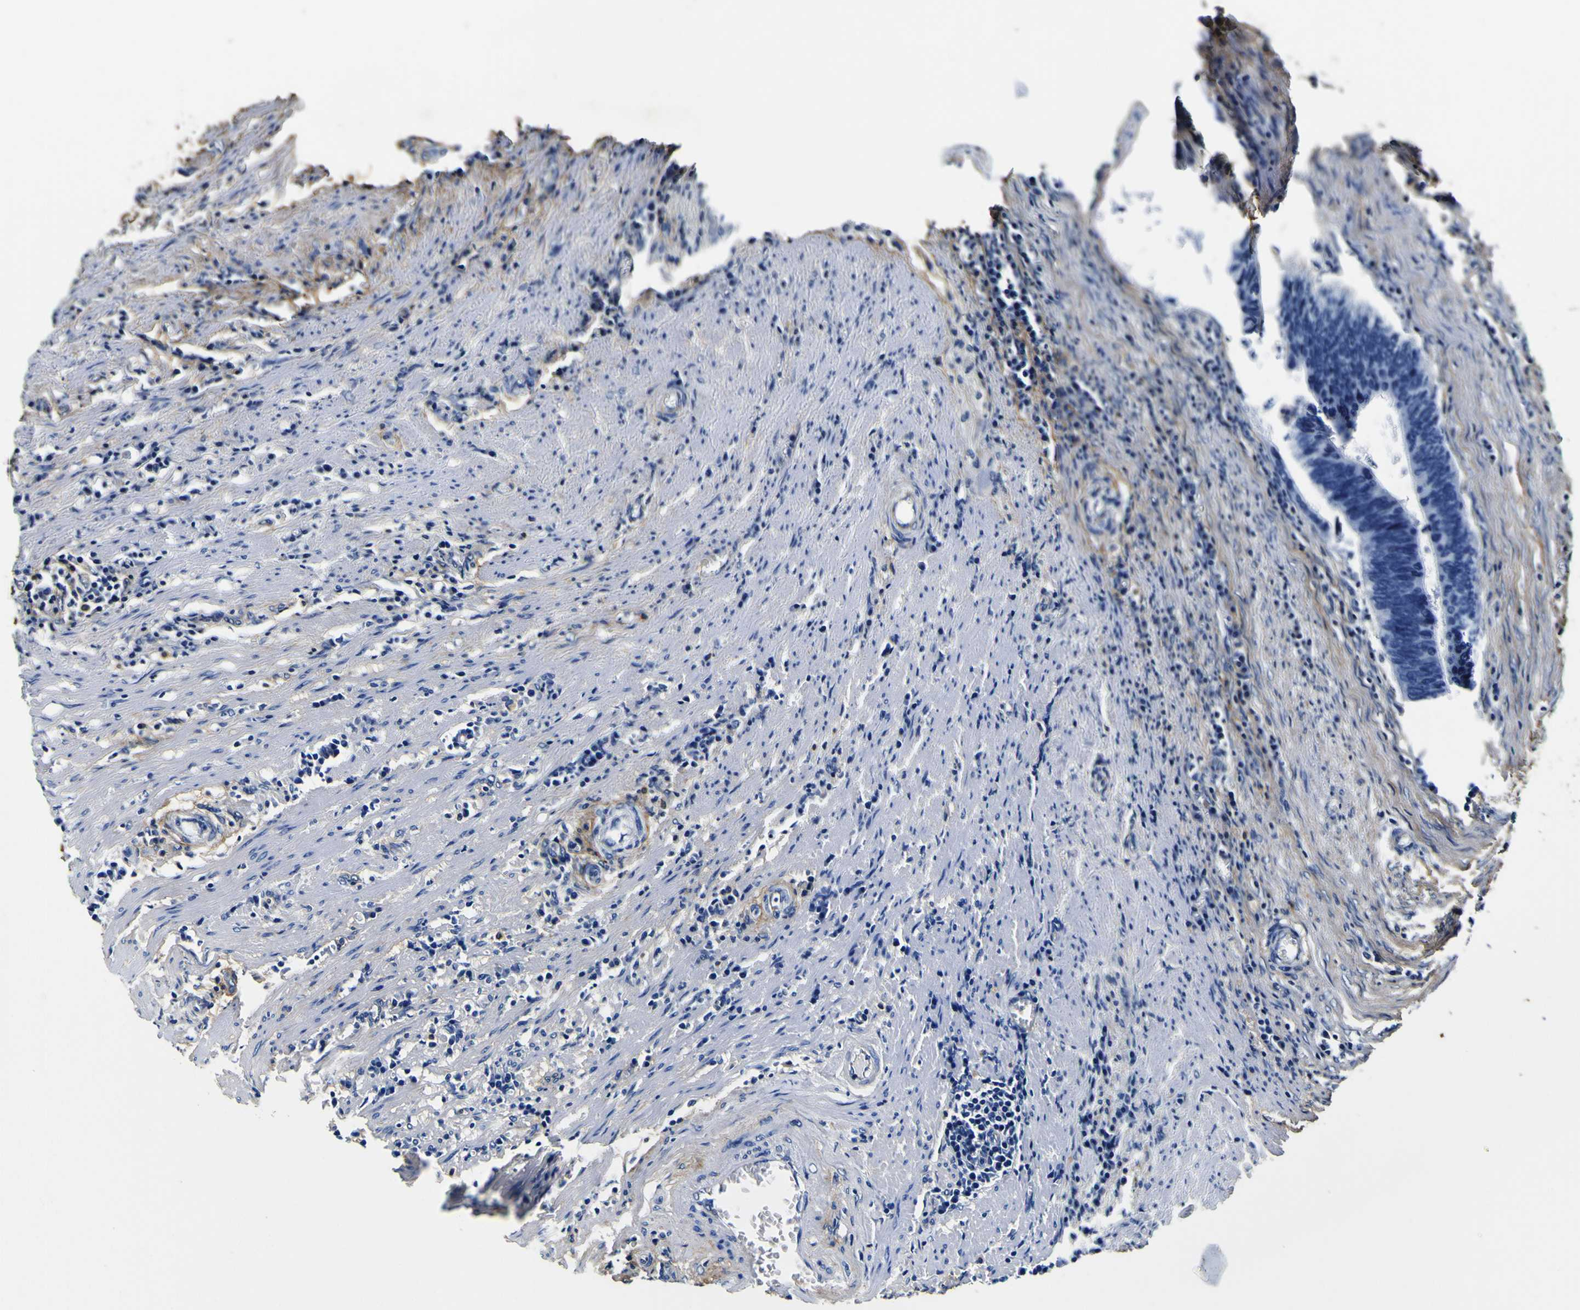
{"staining": {"intensity": "negative", "quantity": "none", "location": "none"}, "tissue": "colorectal cancer", "cell_type": "Tumor cells", "image_type": "cancer", "snomed": [{"axis": "morphology", "description": "Adenocarcinoma, NOS"}, {"axis": "topography", "description": "Colon"}], "caption": "Tumor cells are negative for brown protein staining in adenocarcinoma (colorectal).", "gene": "POSTN", "patient": {"sex": "male", "age": 72}}